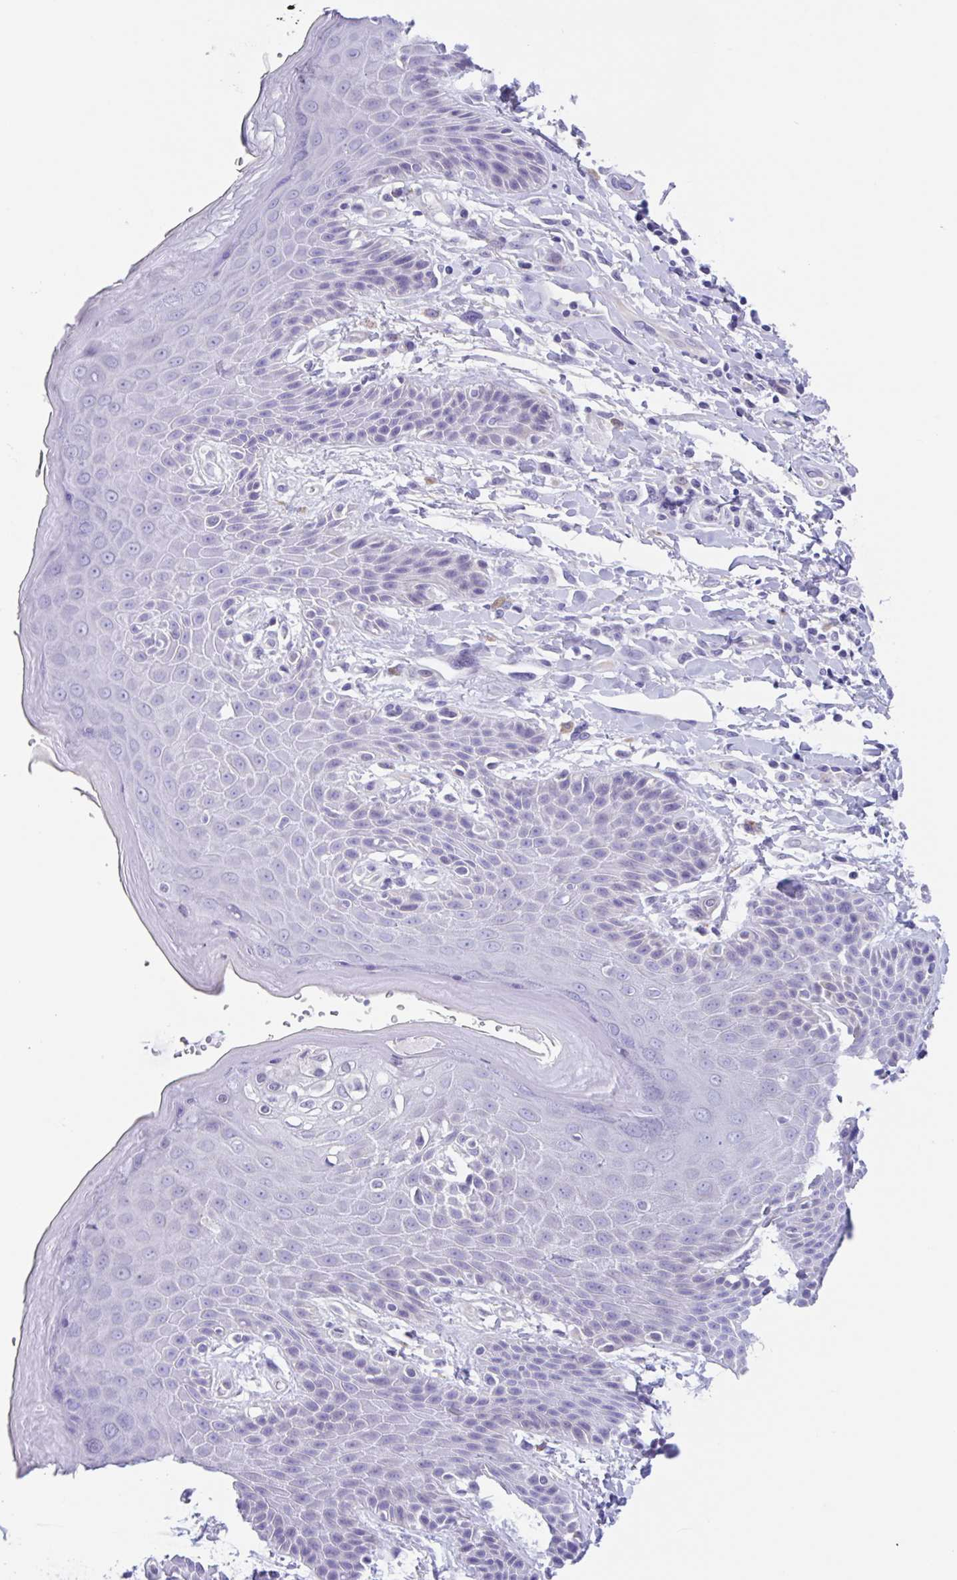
{"staining": {"intensity": "moderate", "quantity": "<25%", "location": "cytoplasmic/membranous"}, "tissue": "skin", "cell_type": "Epidermal cells", "image_type": "normal", "snomed": [{"axis": "morphology", "description": "Normal tissue, NOS"}, {"axis": "topography", "description": "Peripheral nerve tissue"}], "caption": "Immunohistochemistry image of unremarkable skin: human skin stained using IHC displays low levels of moderate protein expression localized specifically in the cytoplasmic/membranous of epidermal cells, appearing as a cytoplasmic/membranous brown color.", "gene": "OR6N2", "patient": {"sex": "male", "age": 51}}